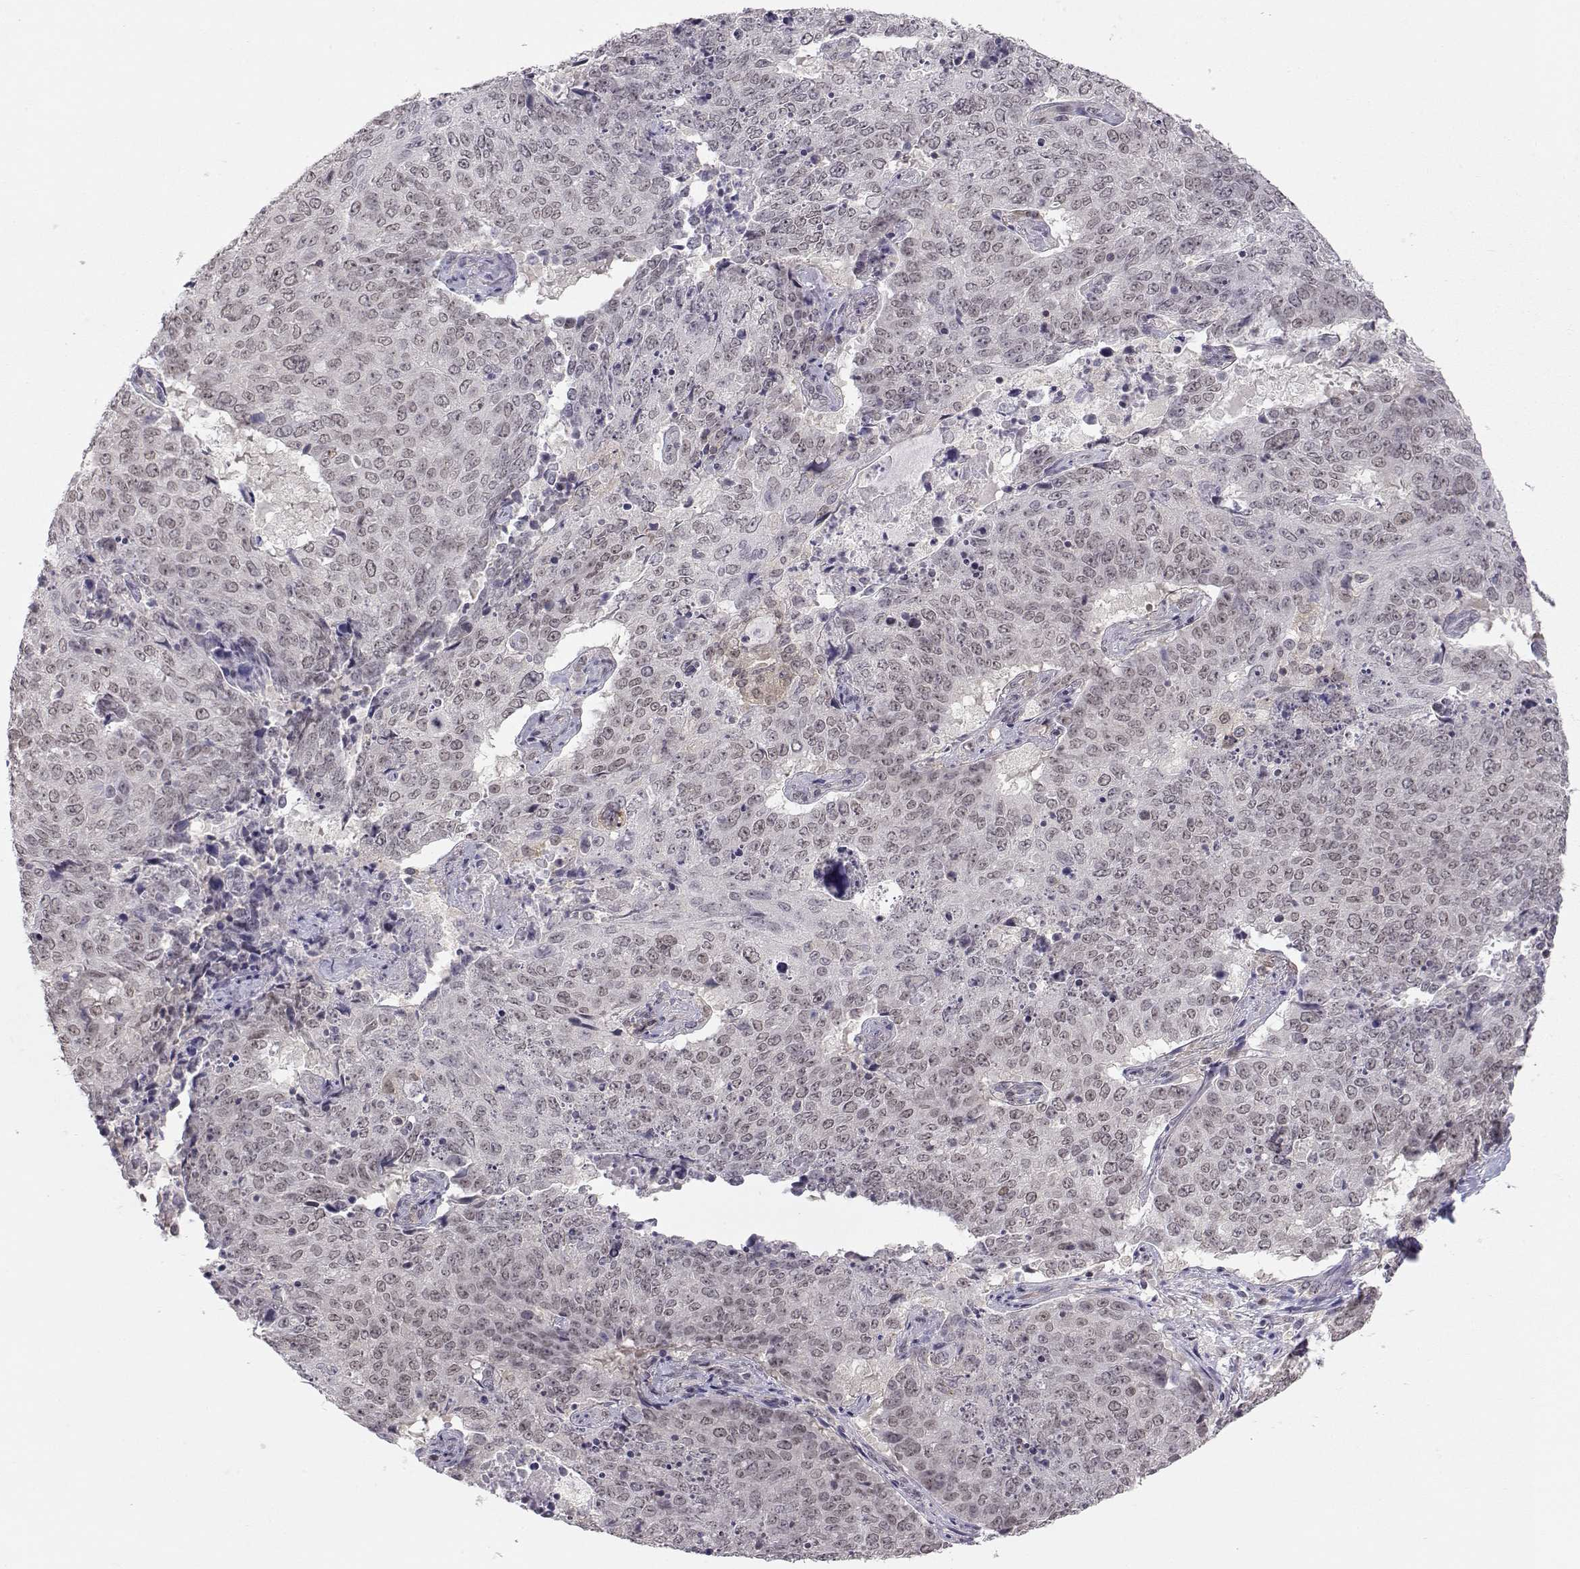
{"staining": {"intensity": "negative", "quantity": "none", "location": "none"}, "tissue": "lung cancer", "cell_type": "Tumor cells", "image_type": "cancer", "snomed": [{"axis": "morphology", "description": "Normal tissue, NOS"}, {"axis": "morphology", "description": "Squamous cell carcinoma, NOS"}, {"axis": "topography", "description": "Bronchus"}, {"axis": "topography", "description": "Lung"}], "caption": "IHC of human lung squamous cell carcinoma exhibits no staining in tumor cells.", "gene": "KIF13B", "patient": {"sex": "male", "age": 64}}